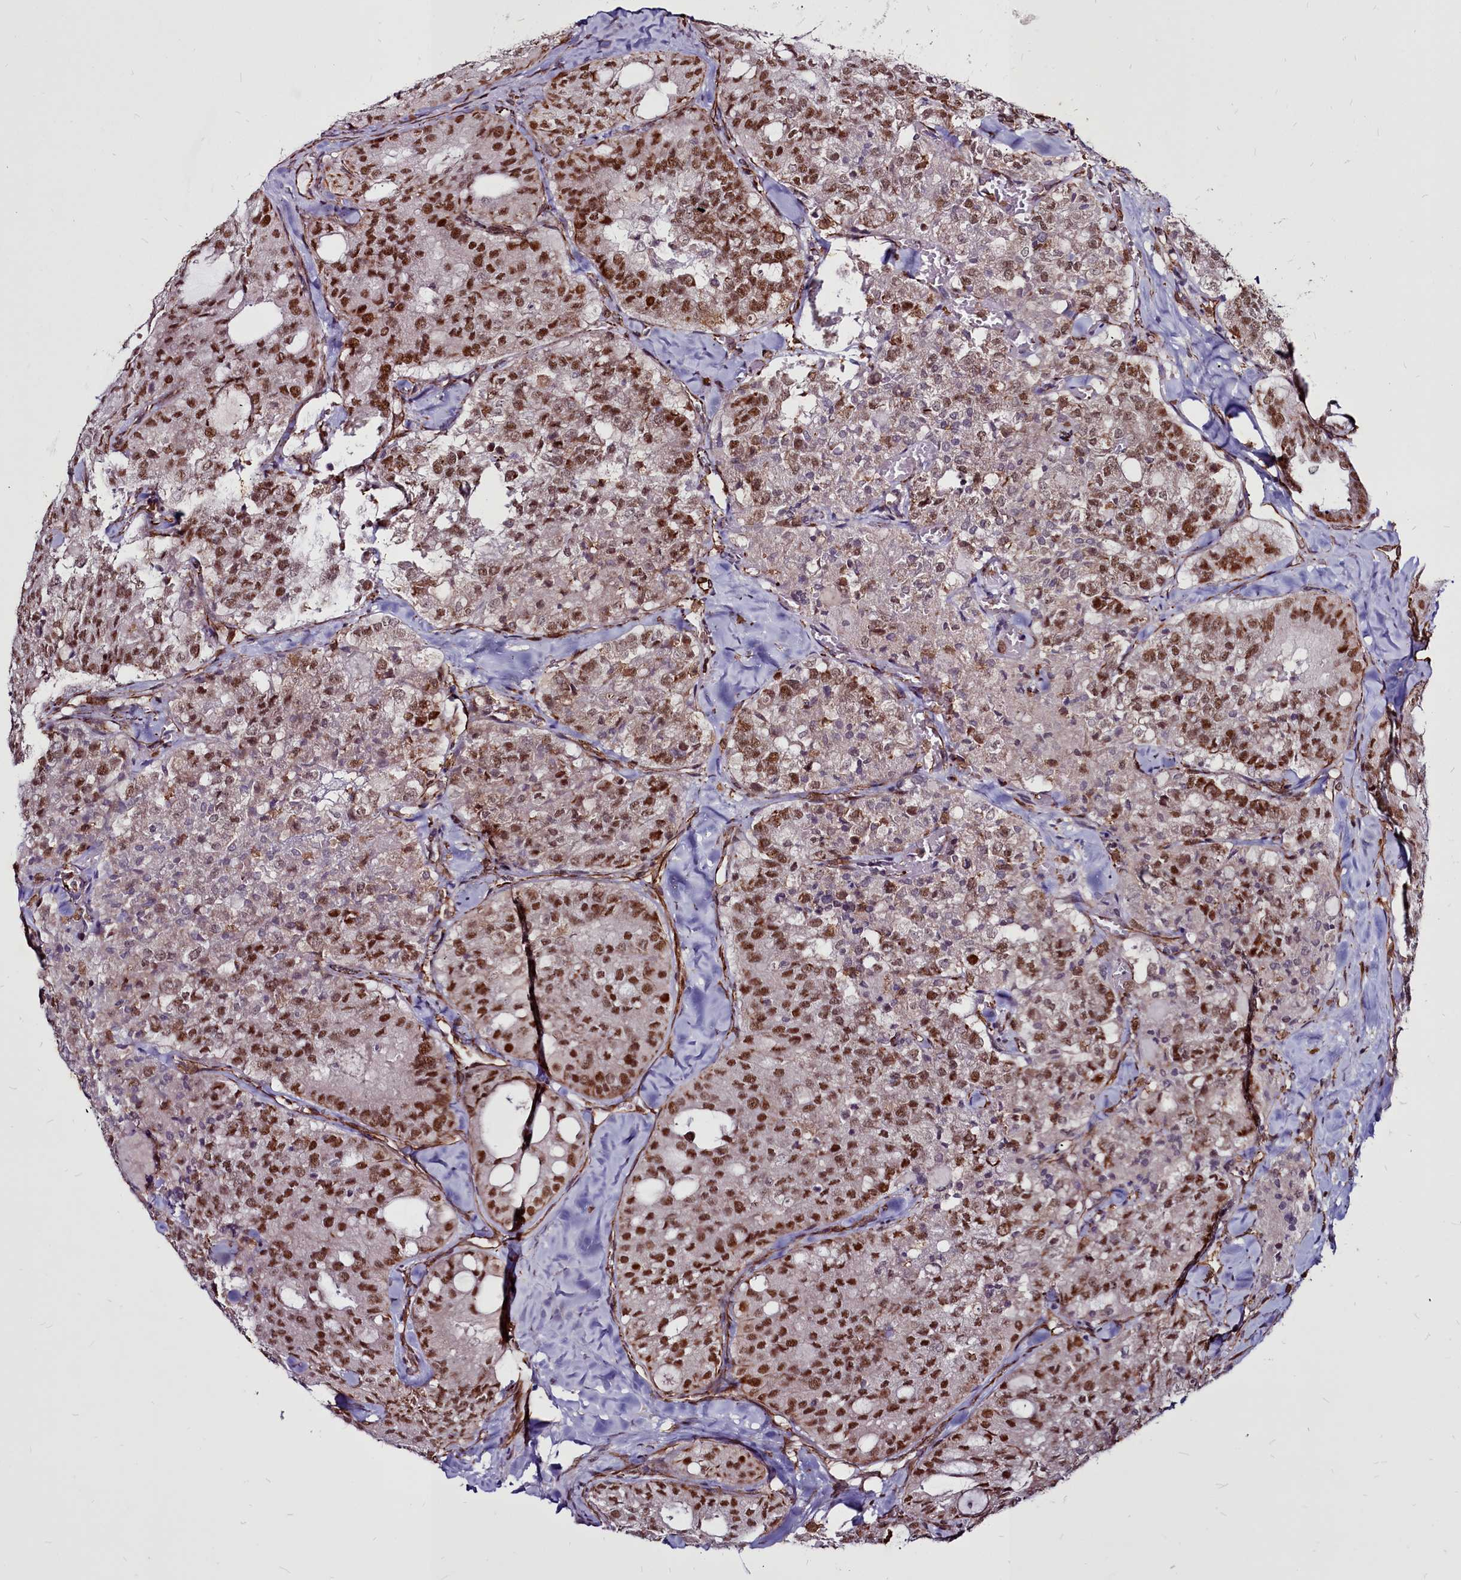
{"staining": {"intensity": "strong", "quantity": ">75%", "location": "nuclear"}, "tissue": "thyroid cancer", "cell_type": "Tumor cells", "image_type": "cancer", "snomed": [{"axis": "morphology", "description": "Follicular adenoma carcinoma, NOS"}, {"axis": "topography", "description": "Thyroid gland"}], "caption": "Tumor cells demonstrate high levels of strong nuclear staining in about >75% of cells in thyroid cancer (follicular adenoma carcinoma).", "gene": "CLK3", "patient": {"sex": "male", "age": 75}}